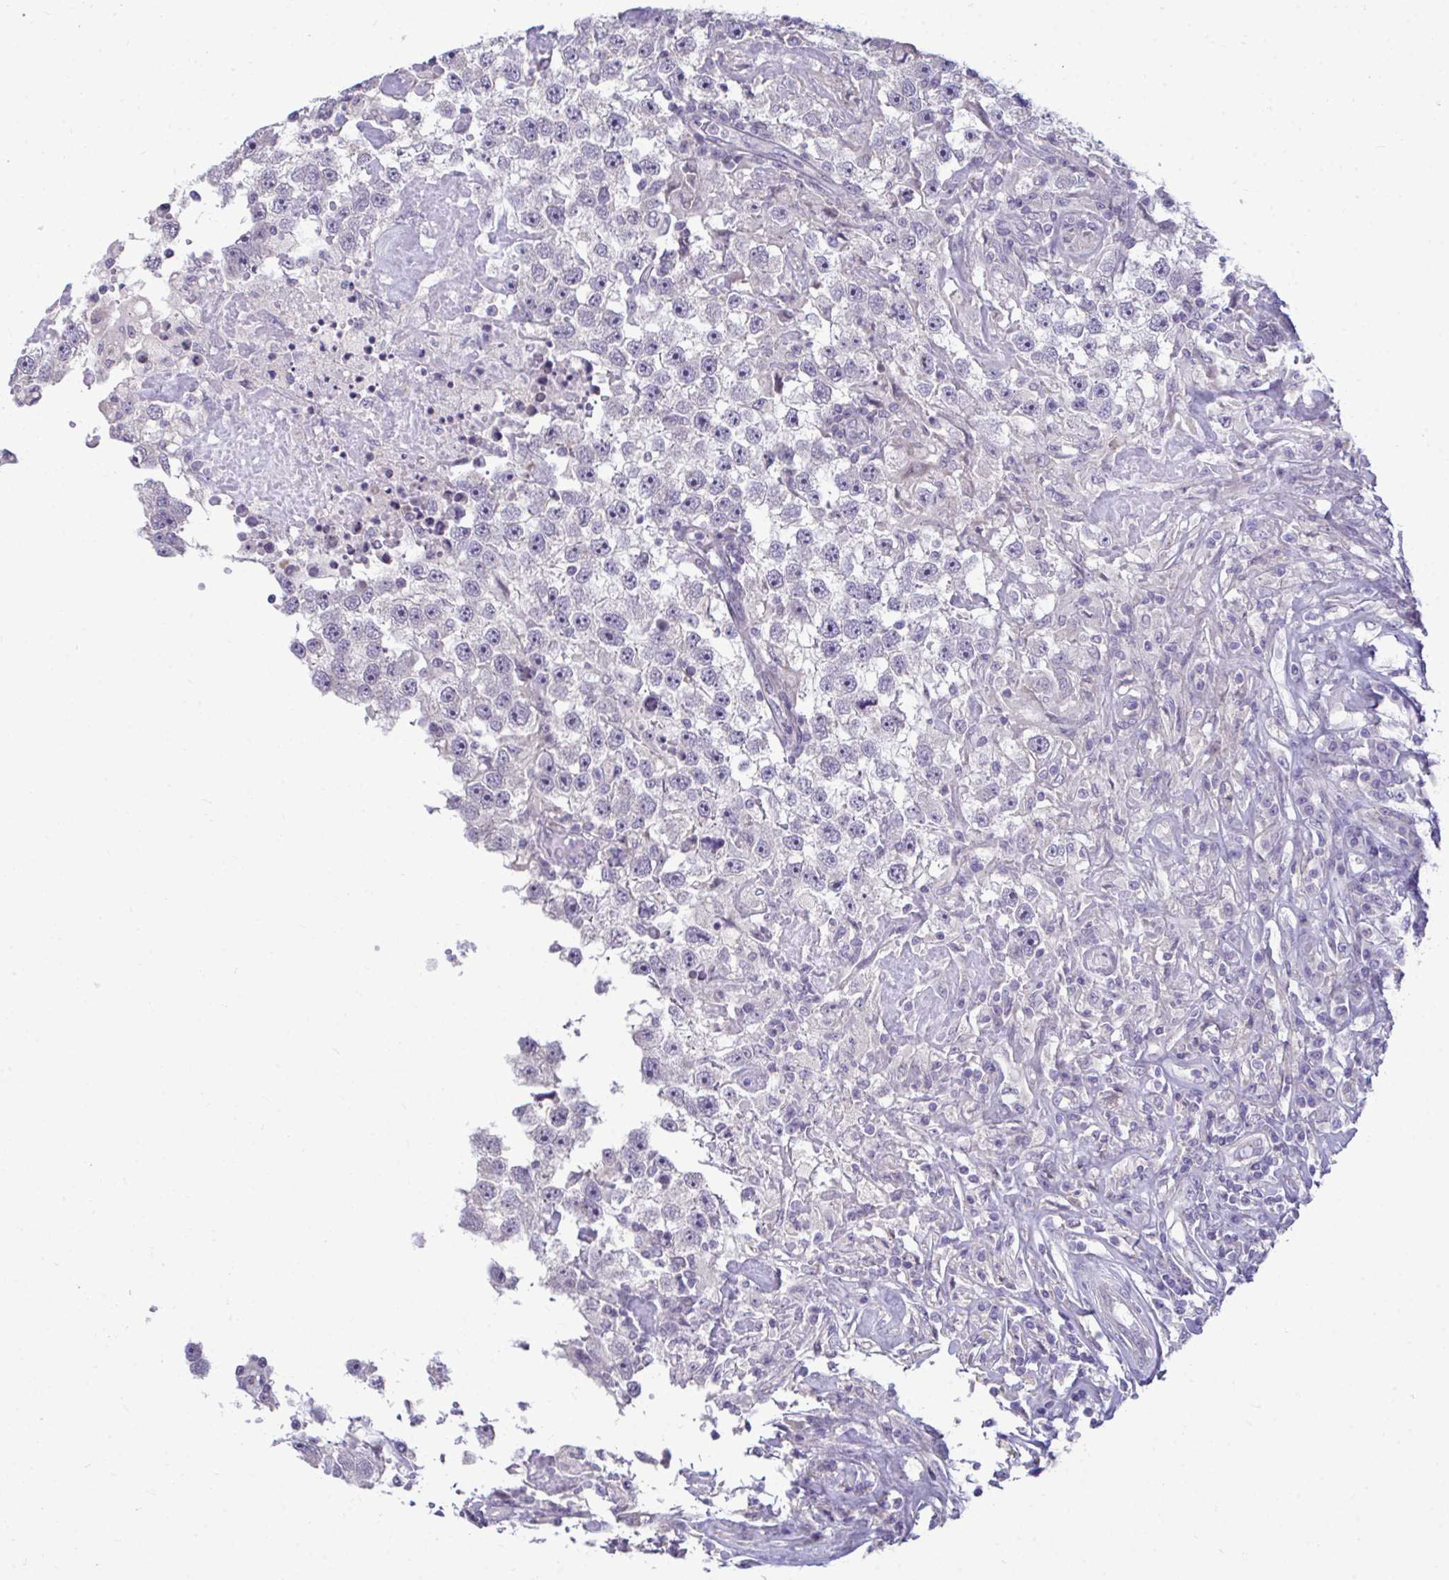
{"staining": {"intensity": "negative", "quantity": "none", "location": "none"}, "tissue": "testis cancer", "cell_type": "Tumor cells", "image_type": "cancer", "snomed": [{"axis": "morphology", "description": "Carcinoma, Embryonal, NOS"}, {"axis": "topography", "description": "Testis"}], "caption": "An immunohistochemistry (IHC) photomicrograph of testis embryonal carcinoma is shown. There is no staining in tumor cells of testis embryonal carcinoma. (DAB IHC, high magnification).", "gene": "PIGK", "patient": {"sex": "male", "age": 83}}